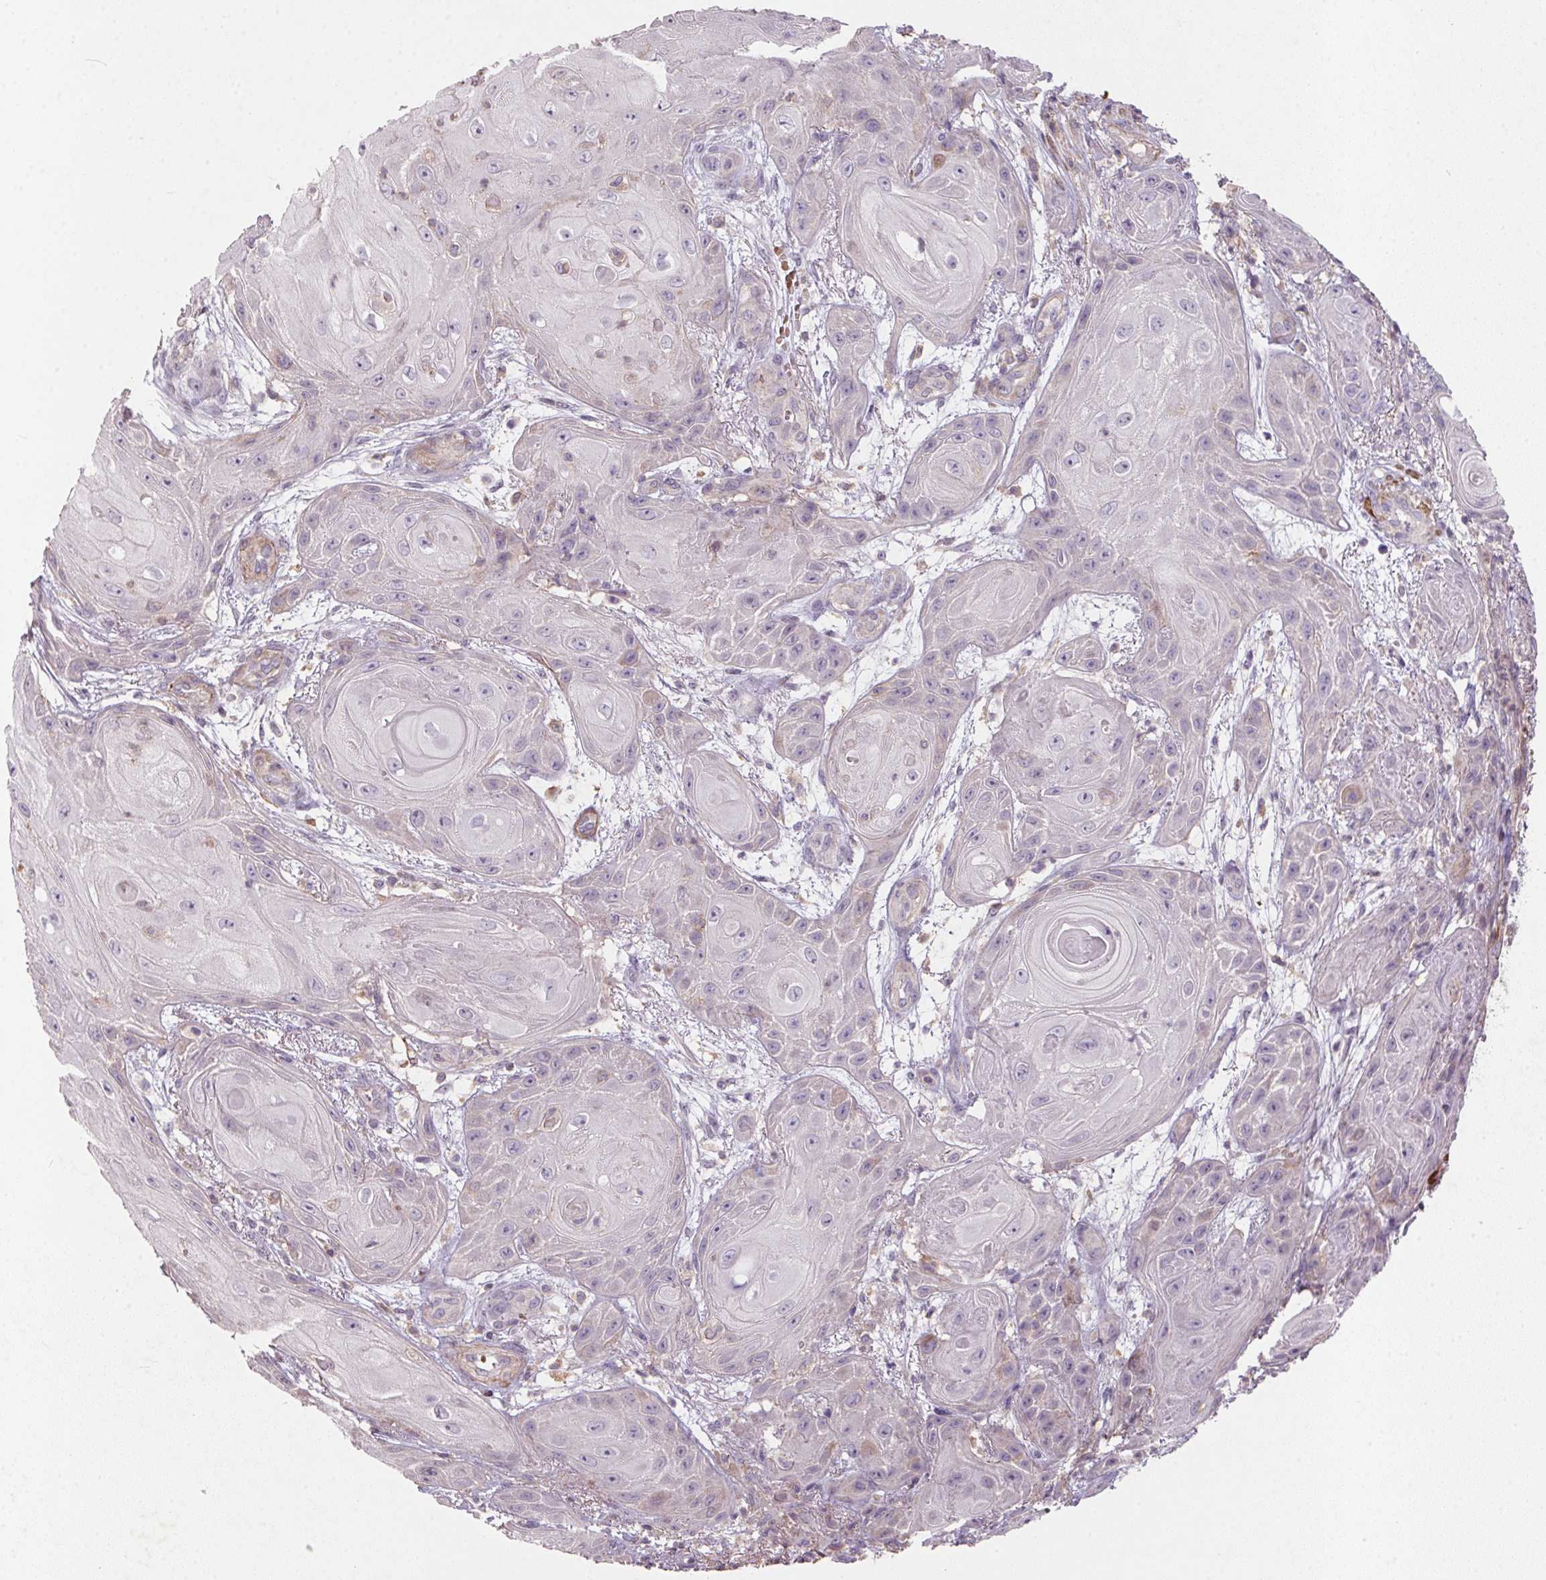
{"staining": {"intensity": "negative", "quantity": "none", "location": "none"}, "tissue": "skin cancer", "cell_type": "Tumor cells", "image_type": "cancer", "snomed": [{"axis": "morphology", "description": "Squamous cell carcinoma, NOS"}, {"axis": "topography", "description": "Skin"}], "caption": "This image is of squamous cell carcinoma (skin) stained with immunohistochemistry to label a protein in brown with the nuclei are counter-stained blue. There is no expression in tumor cells. (DAB immunohistochemistry visualized using brightfield microscopy, high magnification).", "gene": "KCNK15", "patient": {"sex": "male", "age": 62}}